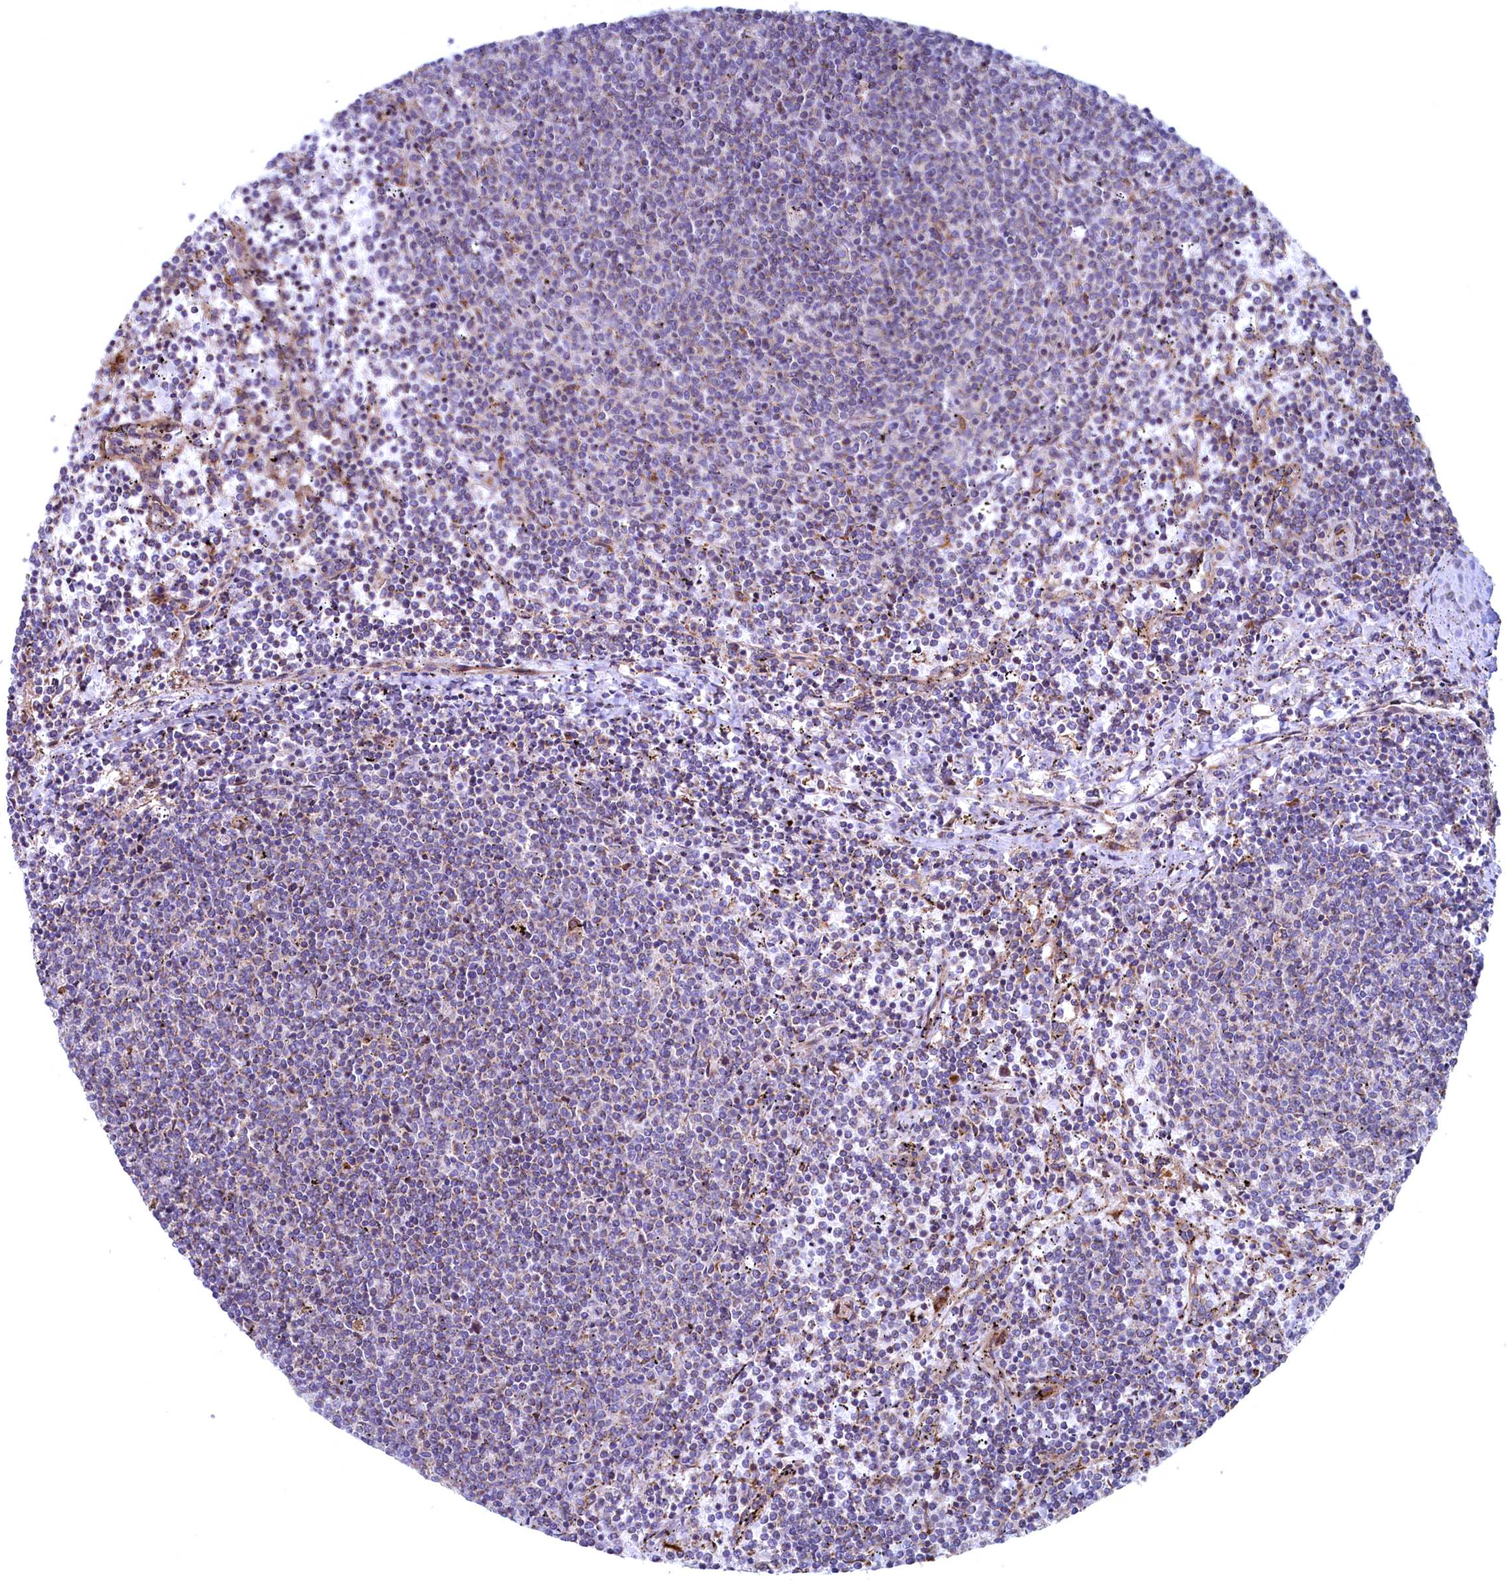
{"staining": {"intensity": "weak", "quantity": "<25%", "location": "cytoplasmic/membranous"}, "tissue": "lymphoma", "cell_type": "Tumor cells", "image_type": "cancer", "snomed": [{"axis": "morphology", "description": "Malignant lymphoma, non-Hodgkin's type, Low grade"}, {"axis": "topography", "description": "Spleen"}], "caption": "High power microscopy micrograph of an IHC image of malignant lymphoma, non-Hodgkin's type (low-grade), revealing no significant expression in tumor cells.", "gene": "MTFMT", "patient": {"sex": "female", "age": 50}}